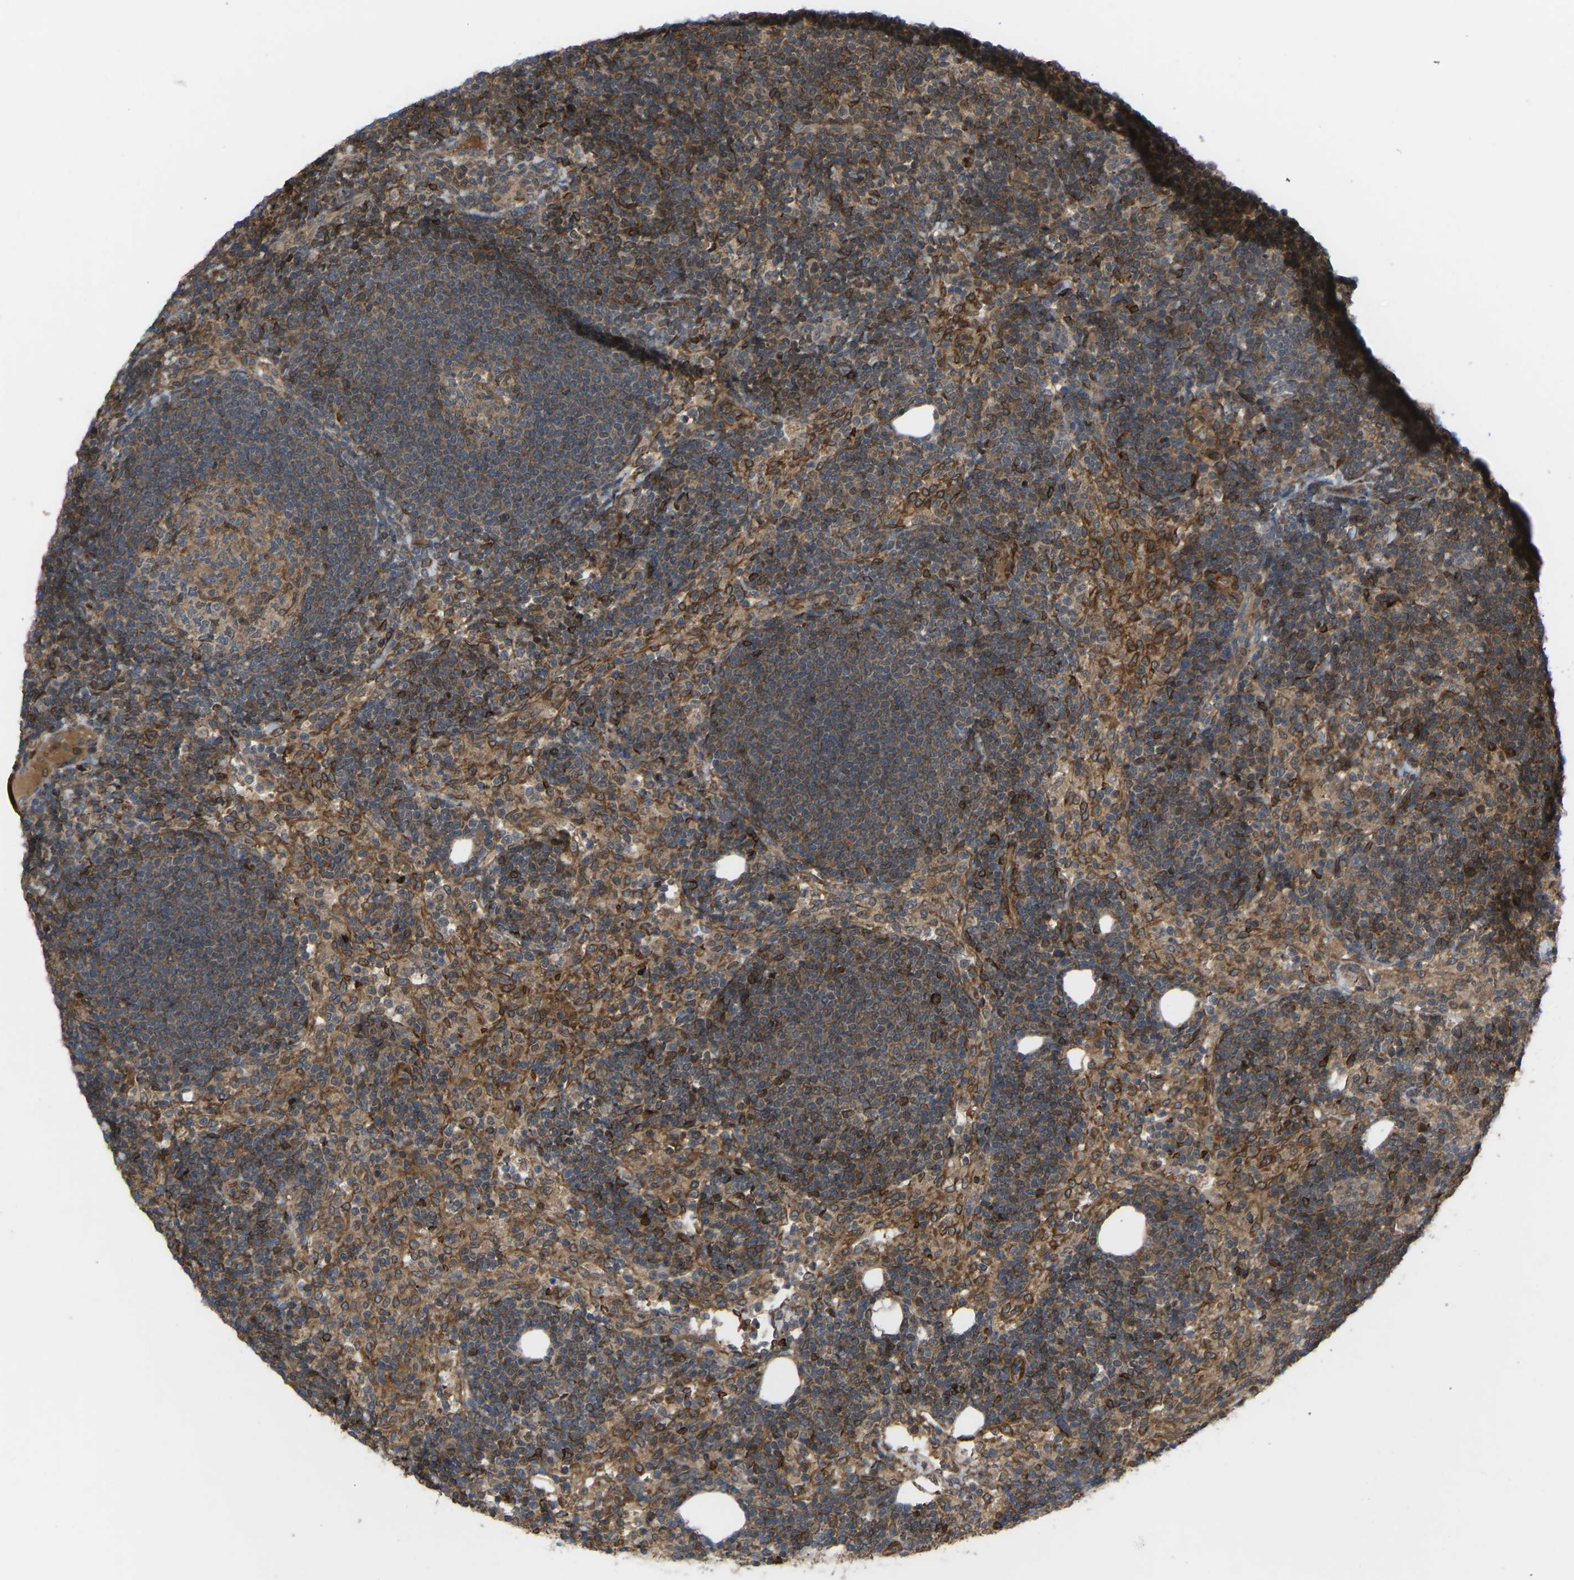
{"staining": {"intensity": "moderate", "quantity": ">75%", "location": "cytoplasmic/membranous,nuclear"}, "tissue": "lymph node", "cell_type": "Germinal center cells", "image_type": "normal", "snomed": [{"axis": "morphology", "description": "Normal tissue, NOS"}, {"axis": "morphology", "description": "Carcinoid, malignant, NOS"}, {"axis": "topography", "description": "Lymph node"}], "caption": "Germinal center cells demonstrate medium levels of moderate cytoplasmic/membranous,nuclear staining in approximately >75% of cells in unremarkable human lymph node.", "gene": "CYP7B1", "patient": {"sex": "male", "age": 47}}